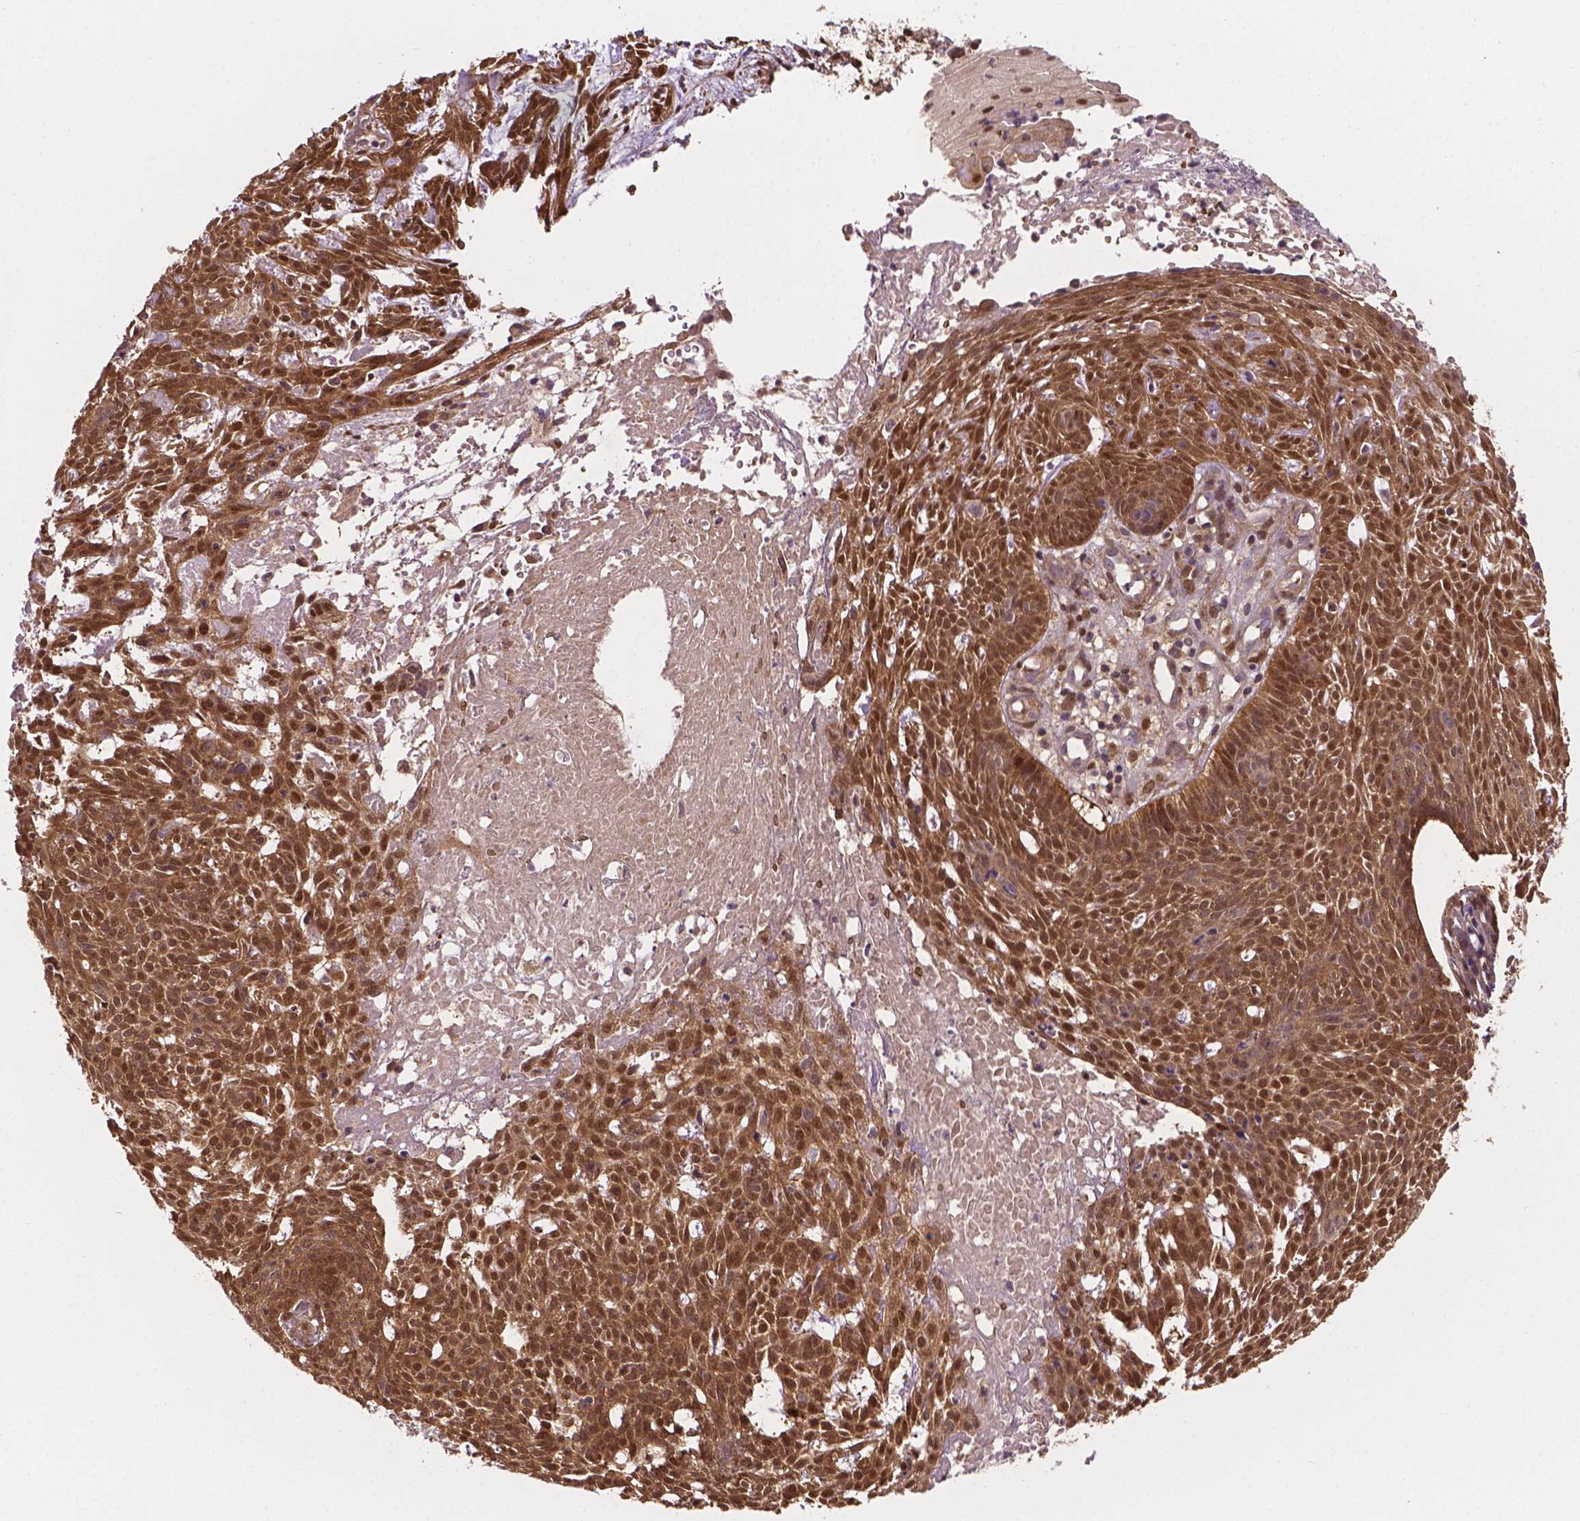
{"staining": {"intensity": "moderate", "quantity": ">75%", "location": "cytoplasmic/membranous,nuclear"}, "tissue": "skin cancer", "cell_type": "Tumor cells", "image_type": "cancer", "snomed": [{"axis": "morphology", "description": "Basal cell carcinoma"}, {"axis": "topography", "description": "Skin"}], "caption": "The image shows staining of basal cell carcinoma (skin), revealing moderate cytoplasmic/membranous and nuclear protein staining (brown color) within tumor cells.", "gene": "YAP1", "patient": {"sex": "male", "age": 59}}